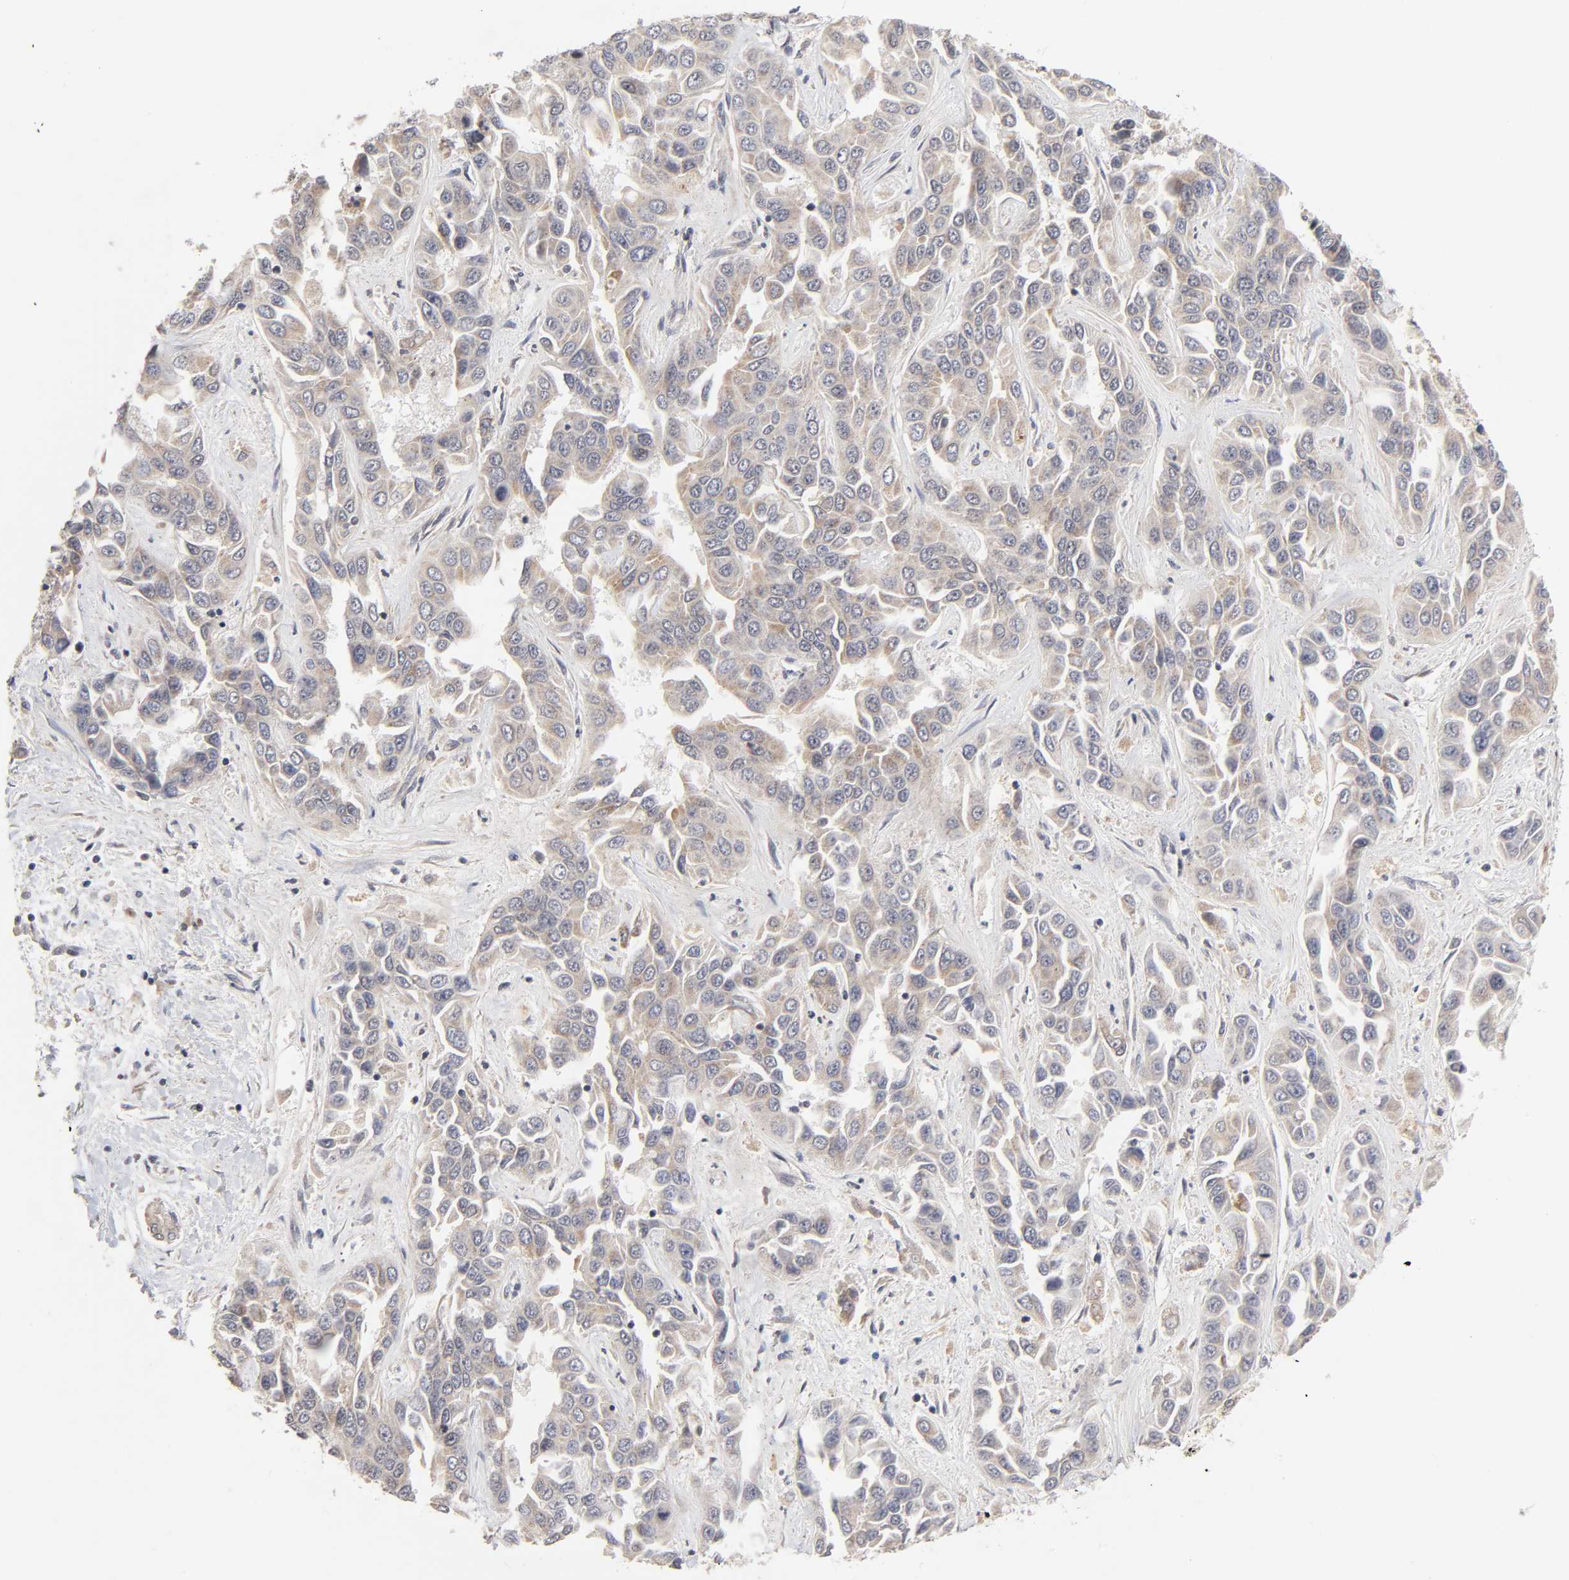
{"staining": {"intensity": "moderate", "quantity": "25%-75%", "location": "cytoplasmic/membranous"}, "tissue": "liver cancer", "cell_type": "Tumor cells", "image_type": "cancer", "snomed": [{"axis": "morphology", "description": "Cholangiocarcinoma"}, {"axis": "topography", "description": "Liver"}], "caption": "Protein staining exhibits moderate cytoplasmic/membranous expression in about 25%-75% of tumor cells in liver cholangiocarcinoma. (DAB IHC with brightfield microscopy, high magnification).", "gene": "AUH", "patient": {"sex": "female", "age": 52}}